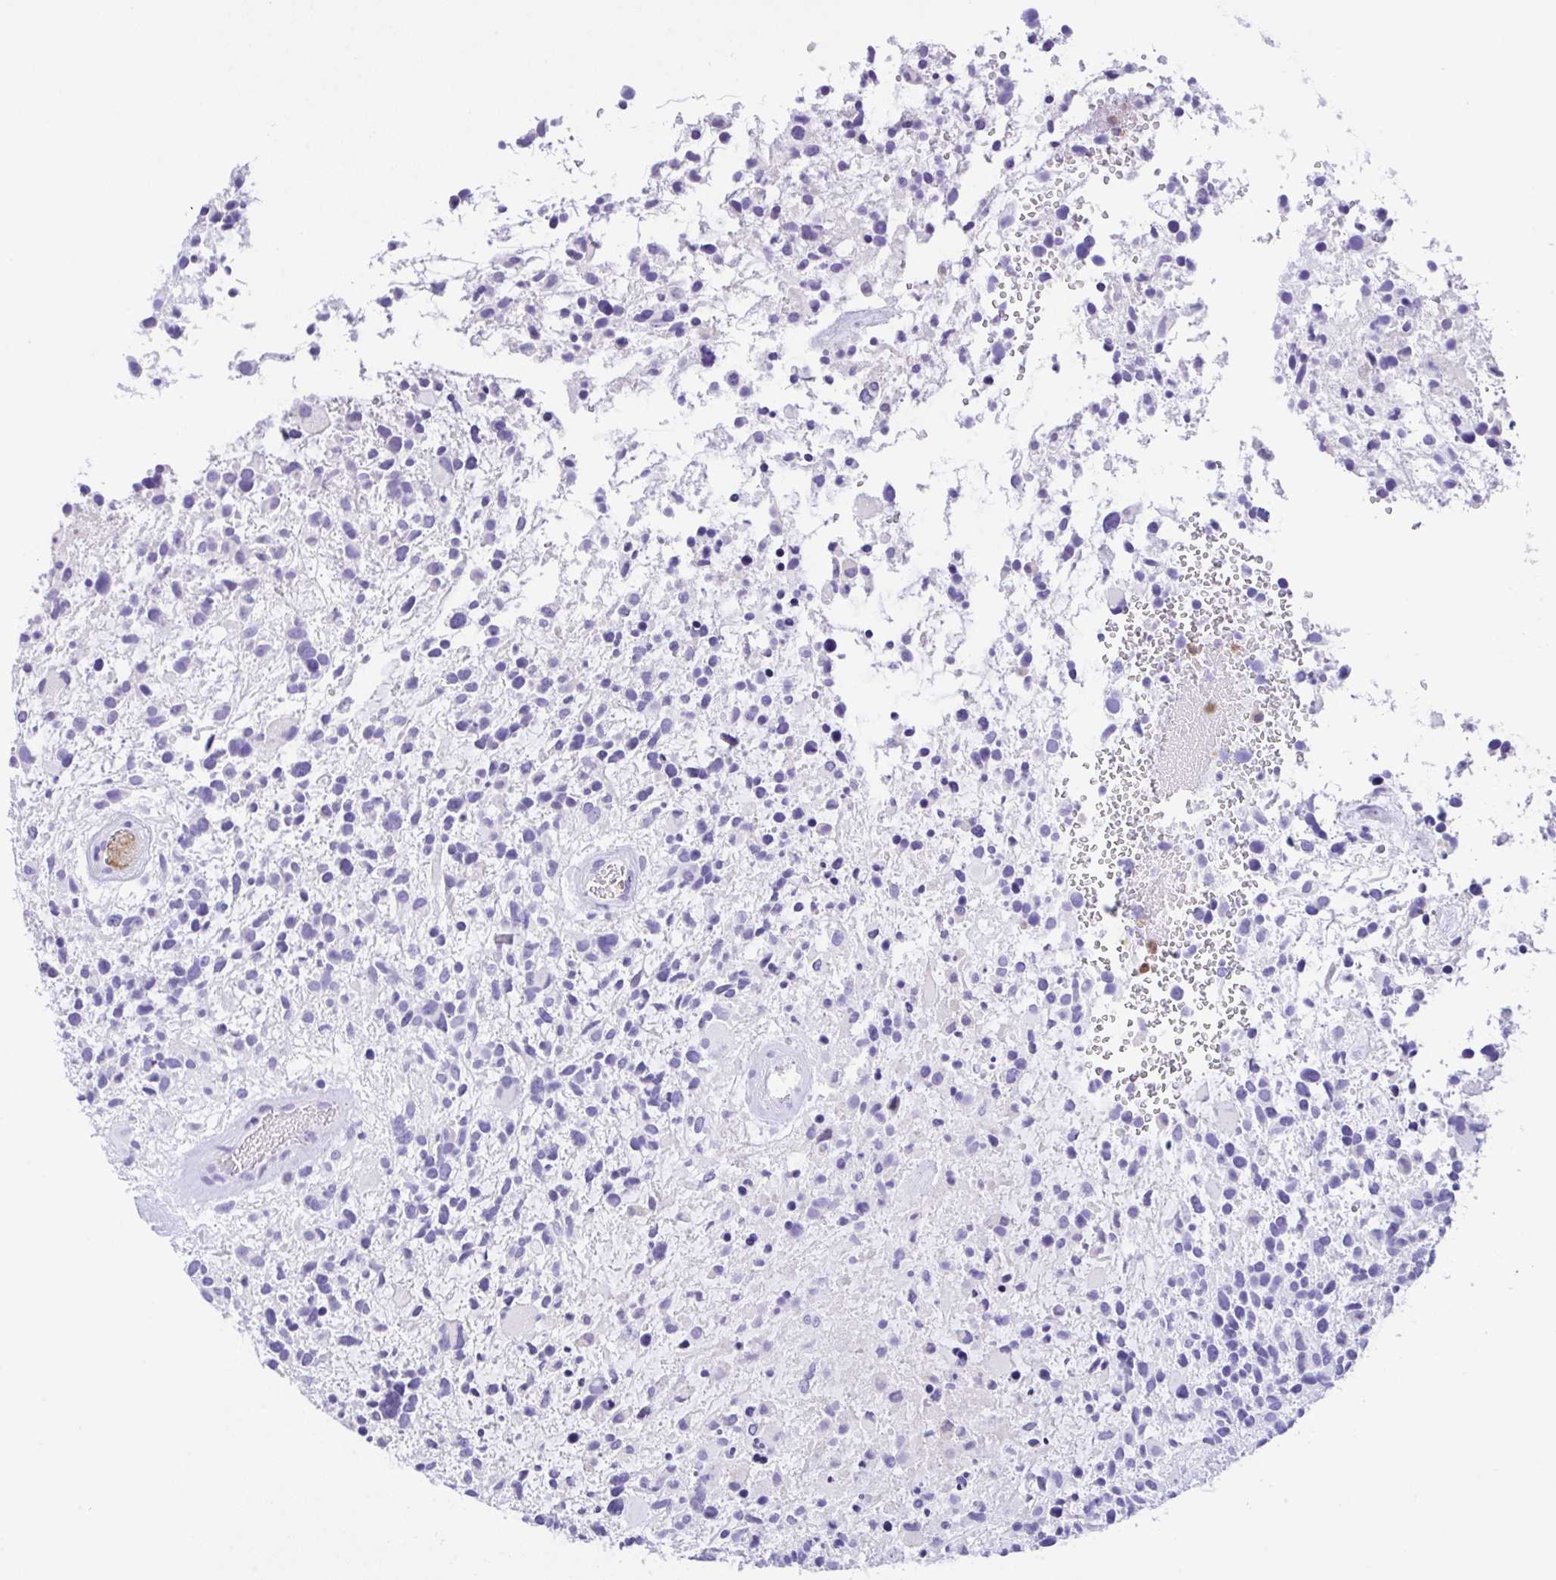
{"staining": {"intensity": "negative", "quantity": "none", "location": "none"}, "tissue": "glioma", "cell_type": "Tumor cells", "image_type": "cancer", "snomed": [{"axis": "morphology", "description": "Glioma, malignant, High grade"}, {"axis": "topography", "description": "Brain"}], "caption": "Tumor cells are negative for protein expression in human malignant high-grade glioma.", "gene": "NCF1", "patient": {"sex": "female", "age": 11}}